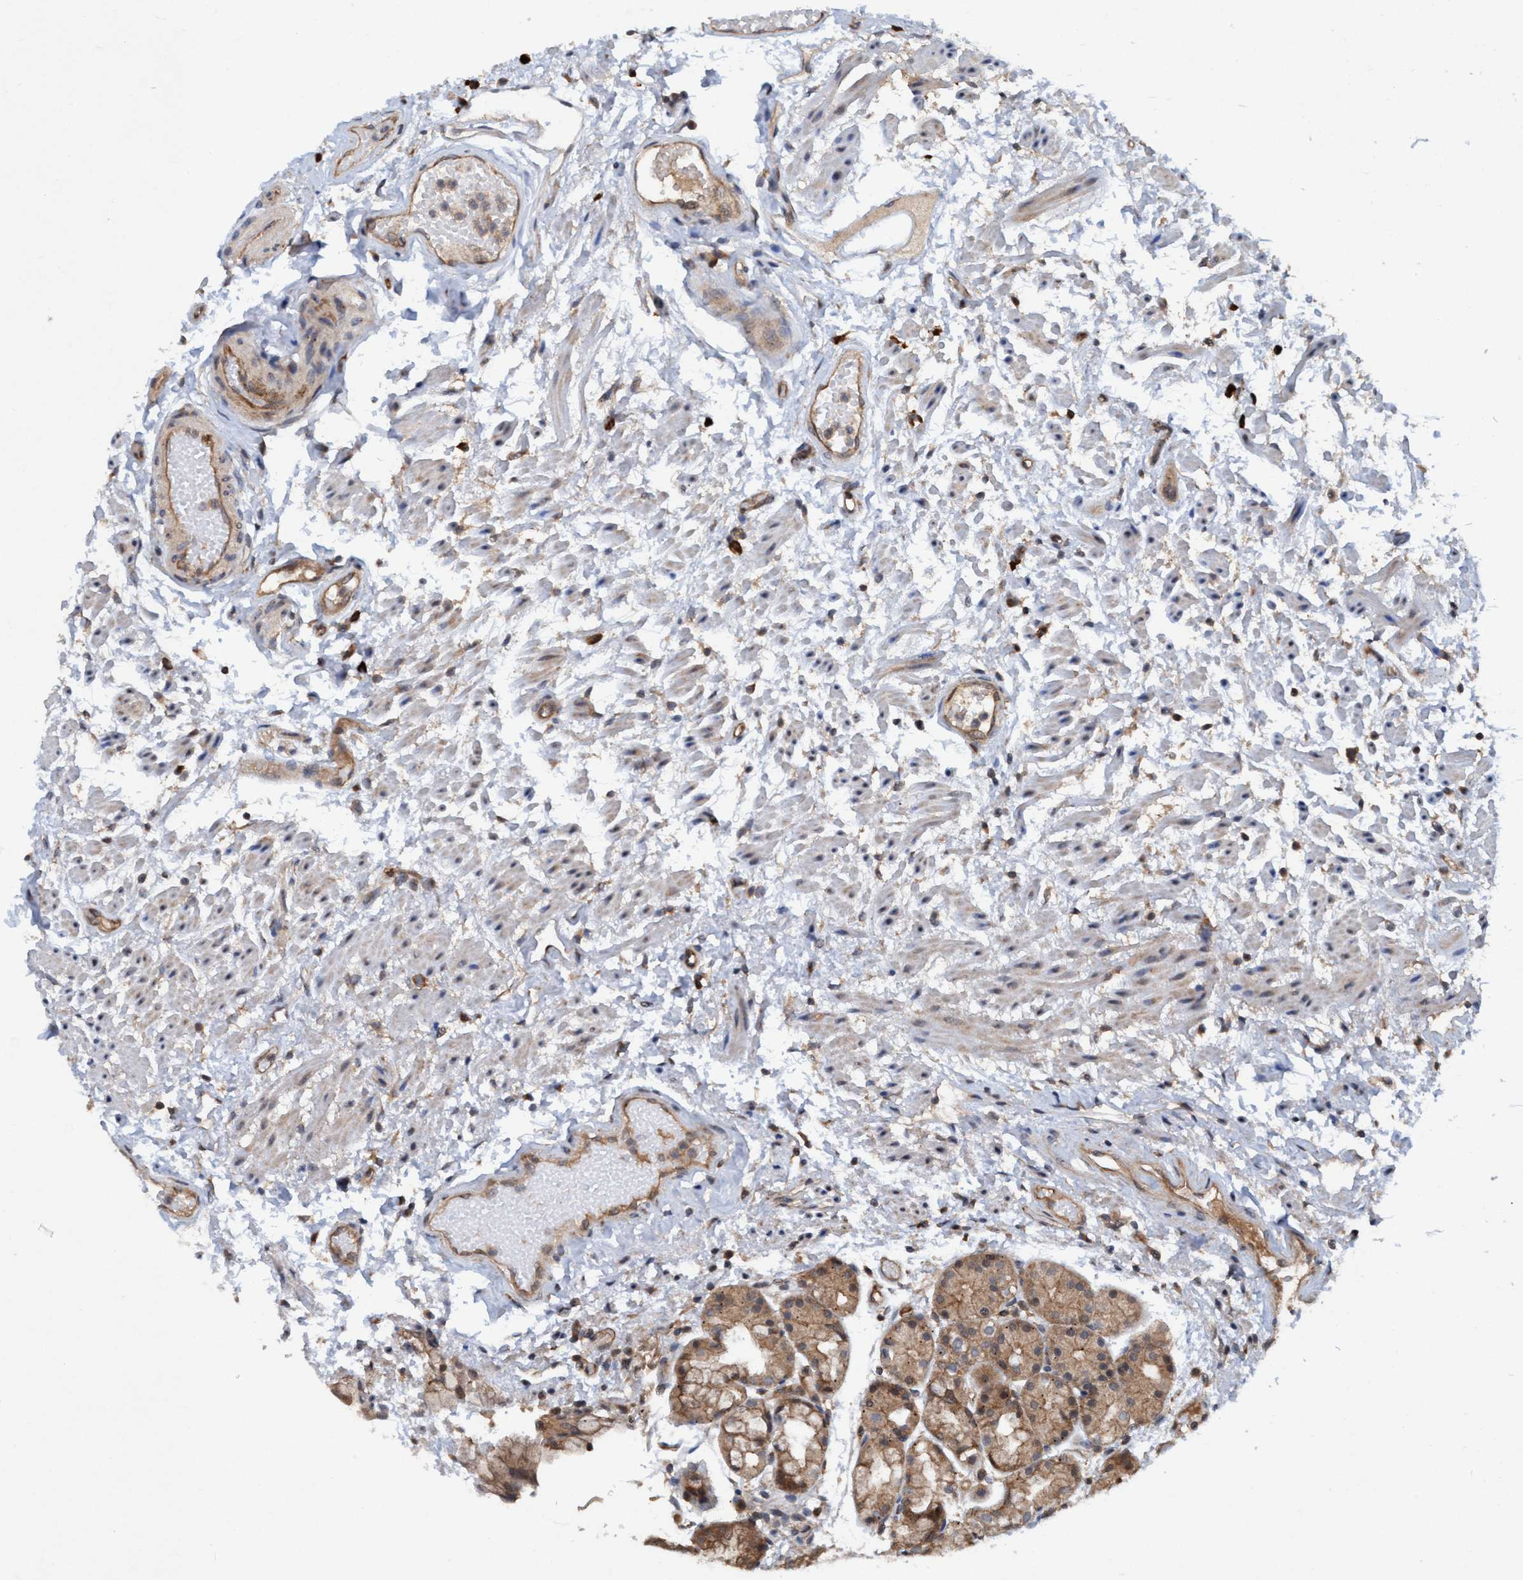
{"staining": {"intensity": "moderate", "quantity": ">75%", "location": "cytoplasmic/membranous"}, "tissue": "stomach", "cell_type": "Glandular cells", "image_type": "normal", "snomed": [{"axis": "morphology", "description": "Normal tissue, NOS"}, {"axis": "topography", "description": "Stomach, upper"}], "caption": "Immunohistochemical staining of unremarkable human stomach exhibits medium levels of moderate cytoplasmic/membranous expression in approximately >75% of glandular cells. (DAB (3,3'-diaminobenzidine) IHC with brightfield microscopy, high magnification).", "gene": "TRIM65", "patient": {"sex": "male", "age": 72}}